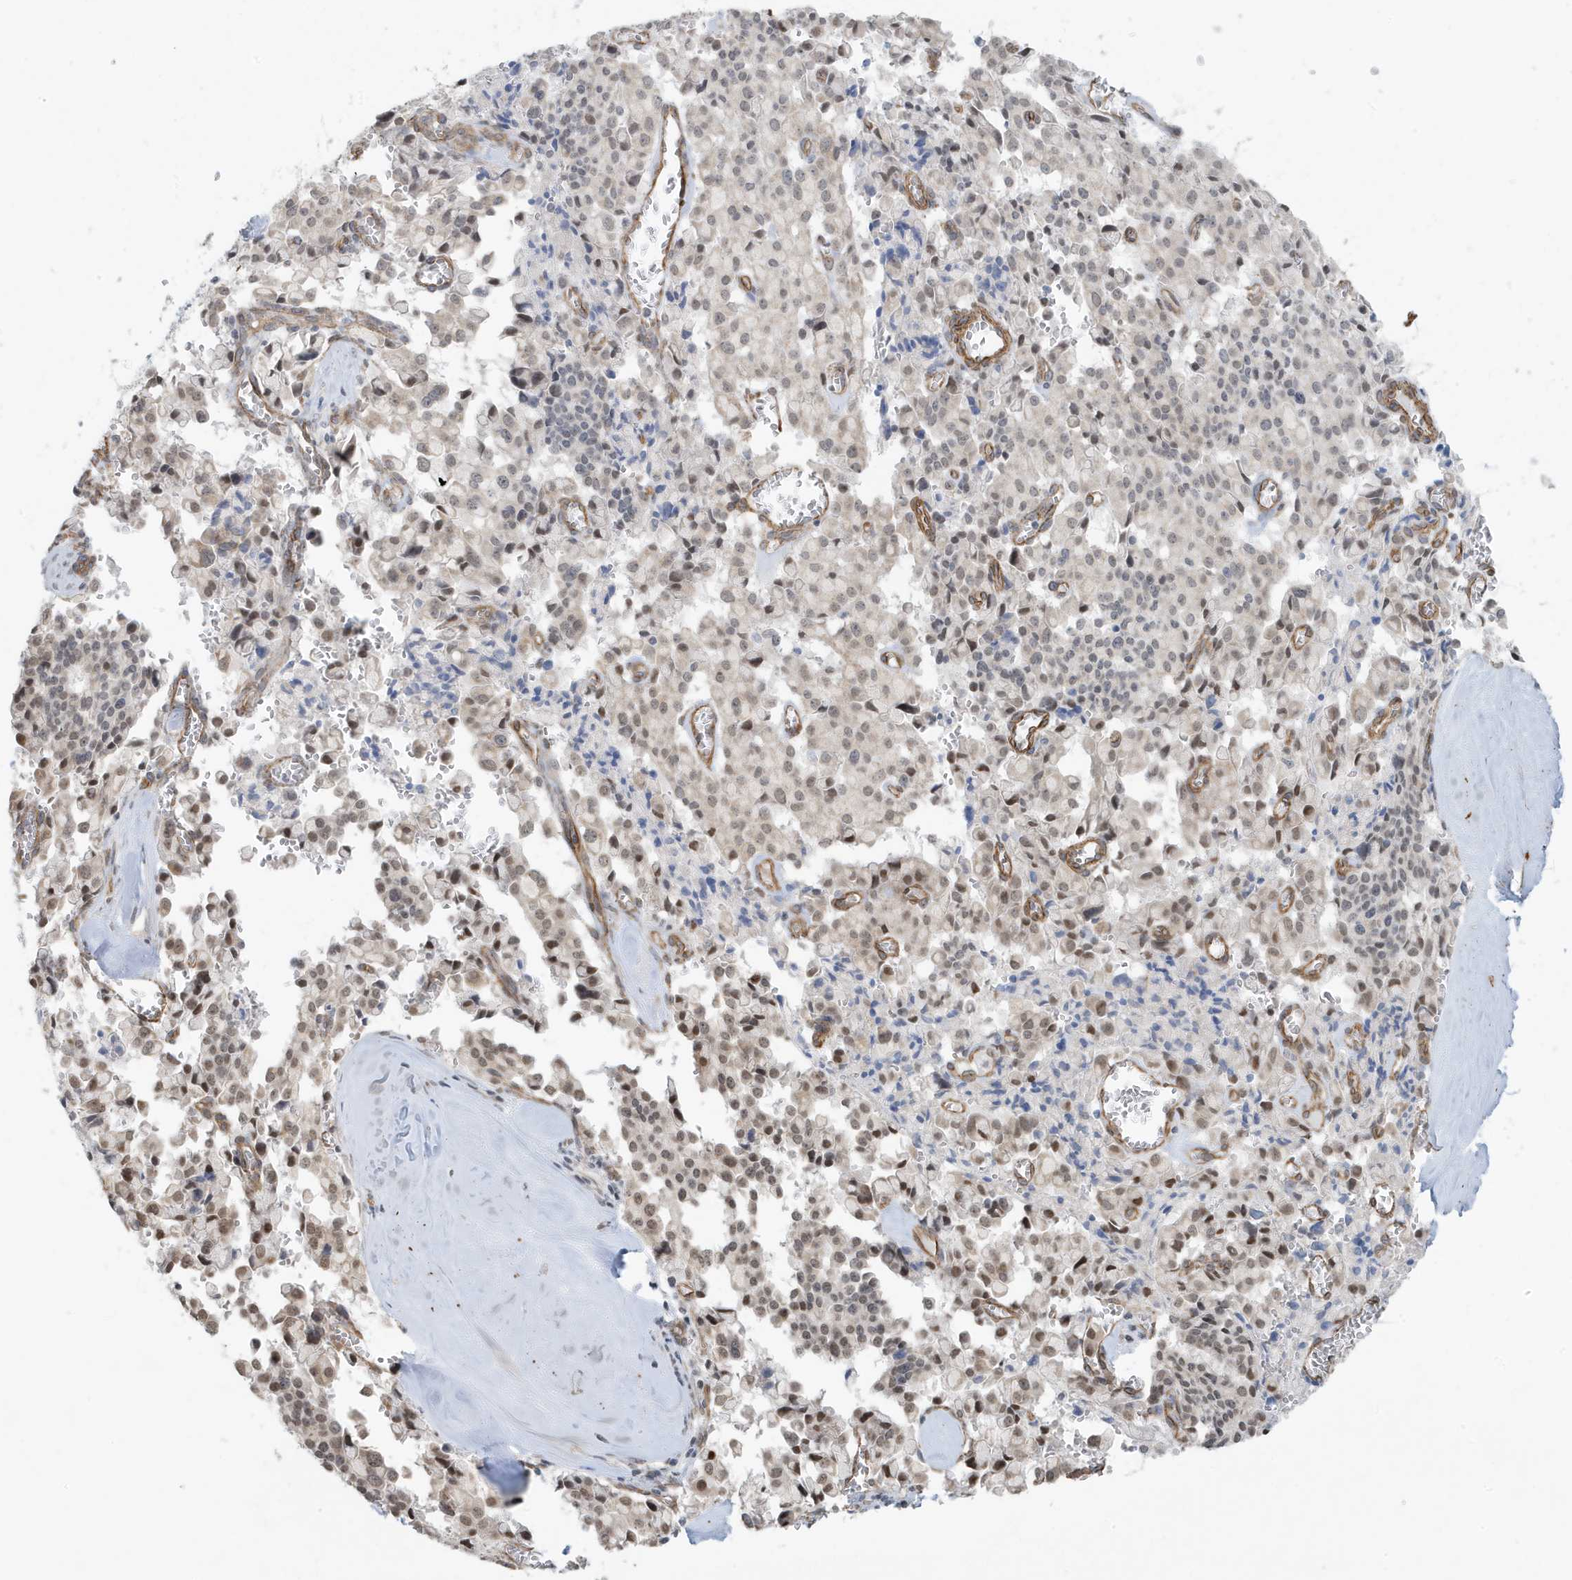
{"staining": {"intensity": "weak", "quantity": "<25%", "location": "nuclear"}, "tissue": "pancreatic cancer", "cell_type": "Tumor cells", "image_type": "cancer", "snomed": [{"axis": "morphology", "description": "Adenocarcinoma, NOS"}, {"axis": "topography", "description": "Pancreas"}], "caption": "This is an immunohistochemistry (IHC) image of human pancreatic cancer. There is no positivity in tumor cells.", "gene": "CHCHD4", "patient": {"sex": "male", "age": 65}}